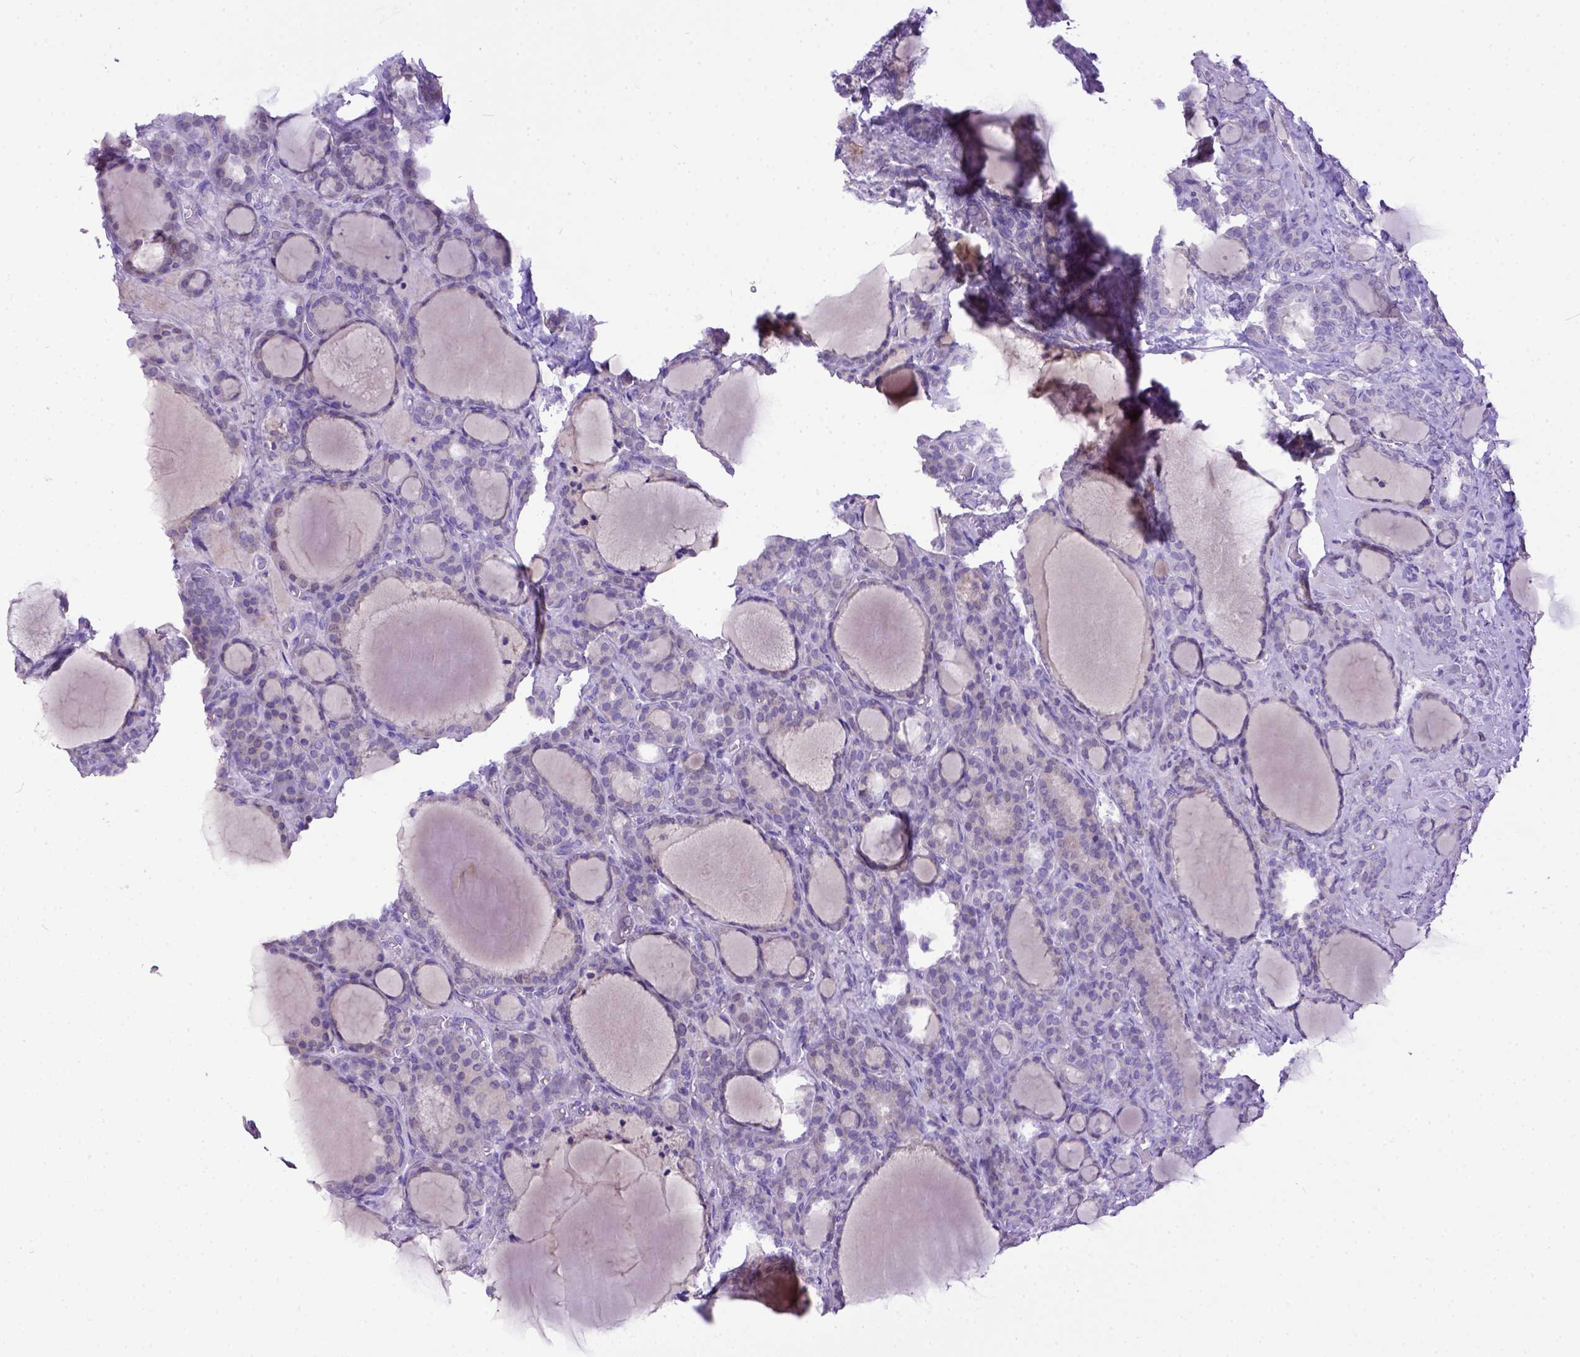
{"staining": {"intensity": "negative", "quantity": "none", "location": "none"}, "tissue": "thyroid cancer", "cell_type": "Tumor cells", "image_type": "cancer", "snomed": [{"axis": "morphology", "description": "Normal tissue, NOS"}, {"axis": "morphology", "description": "Follicular adenoma carcinoma, NOS"}, {"axis": "topography", "description": "Thyroid gland"}], "caption": "A high-resolution micrograph shows immunohistochemistry staining of thyroid cancer, which displays no significant positivity in tumor cells.", "gene": "KIT", "patient": {"sex": "female", "age": 31}}